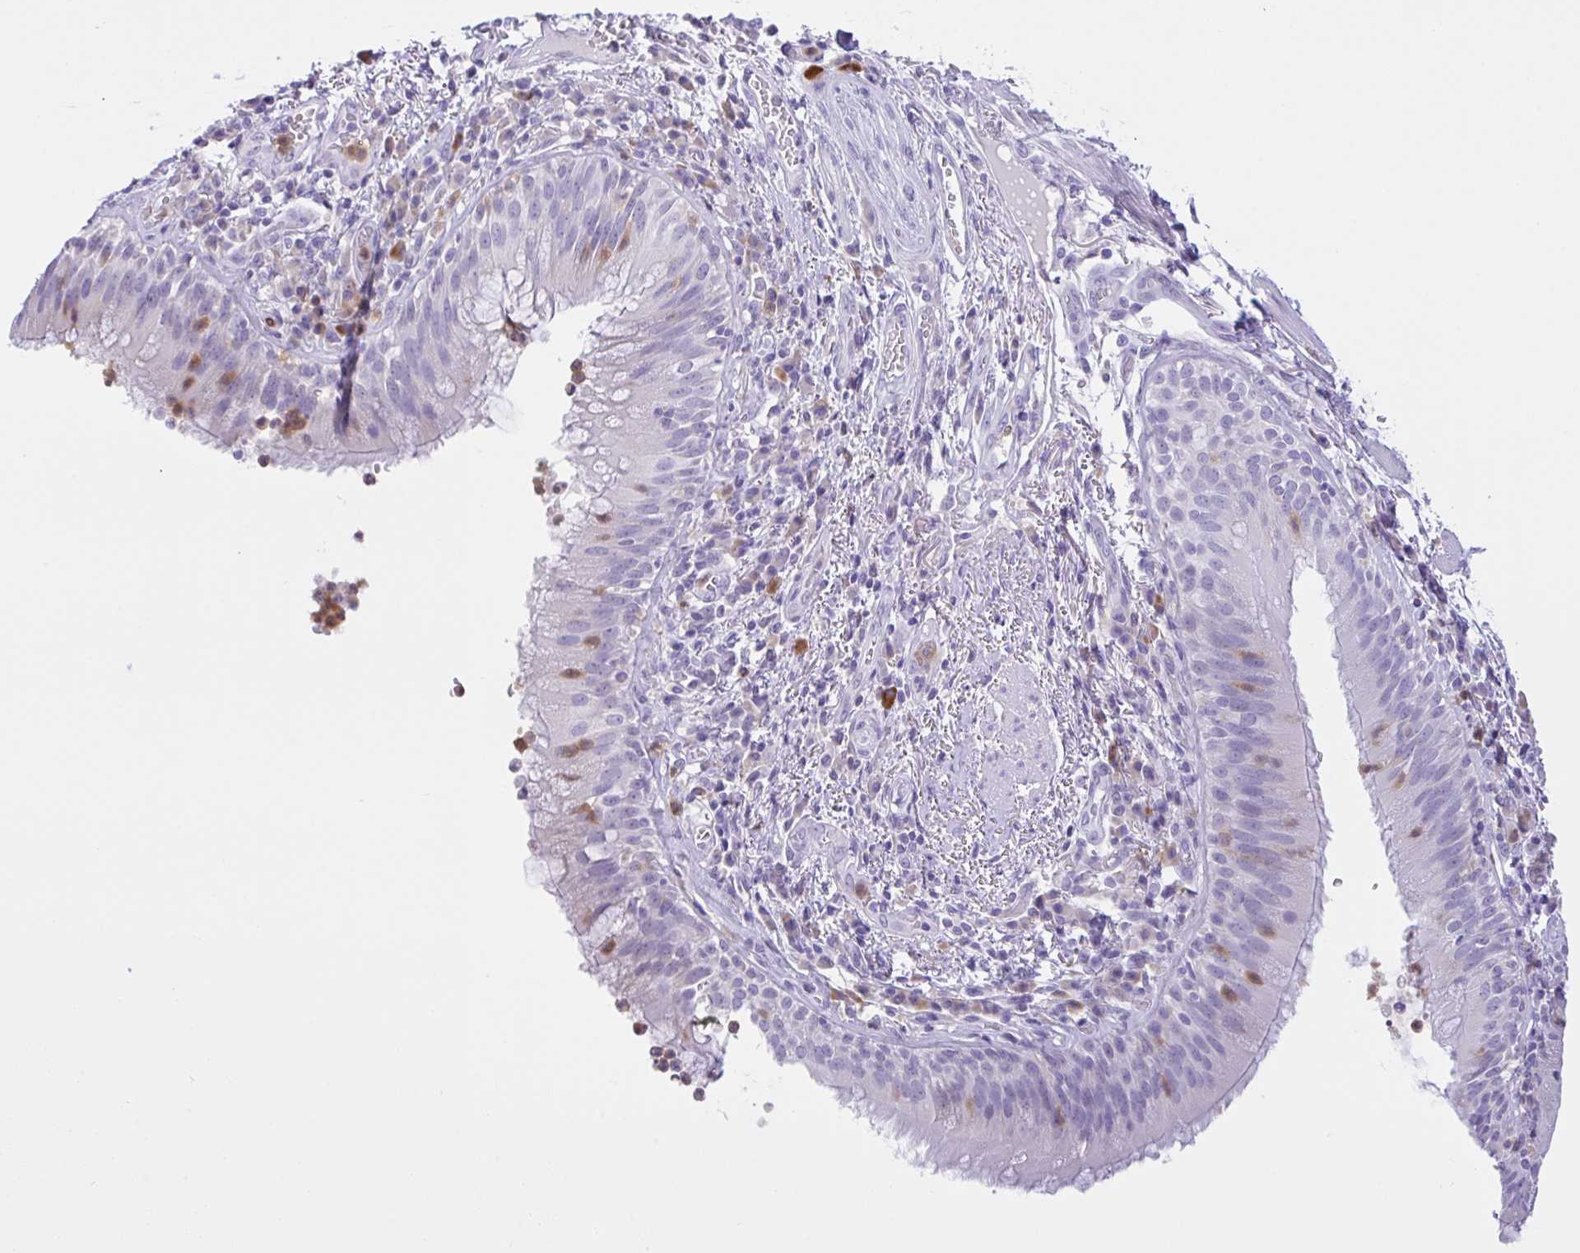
{"staining": {"intensity": "negative", "quantity": "none", "location": "none"}, "tissue": "bronchus", "cell_type": "Respiratory epithelial cells", "image_type": "normal", "snomed": [{"axis": "morphology", "description": "Normal tissue, NOS"}, {"axis": "topography", "description": "Cartilage tissue"}, {"axis": "topography", "description": "Bronchus"}], "caption": "Human bronchus stained for a protein using immunohistochemistry (IHC) displays no positivity in respiratory epithelial cells.", "gene": "NCF1", "patient": {"sex": "male", "age": 56}}